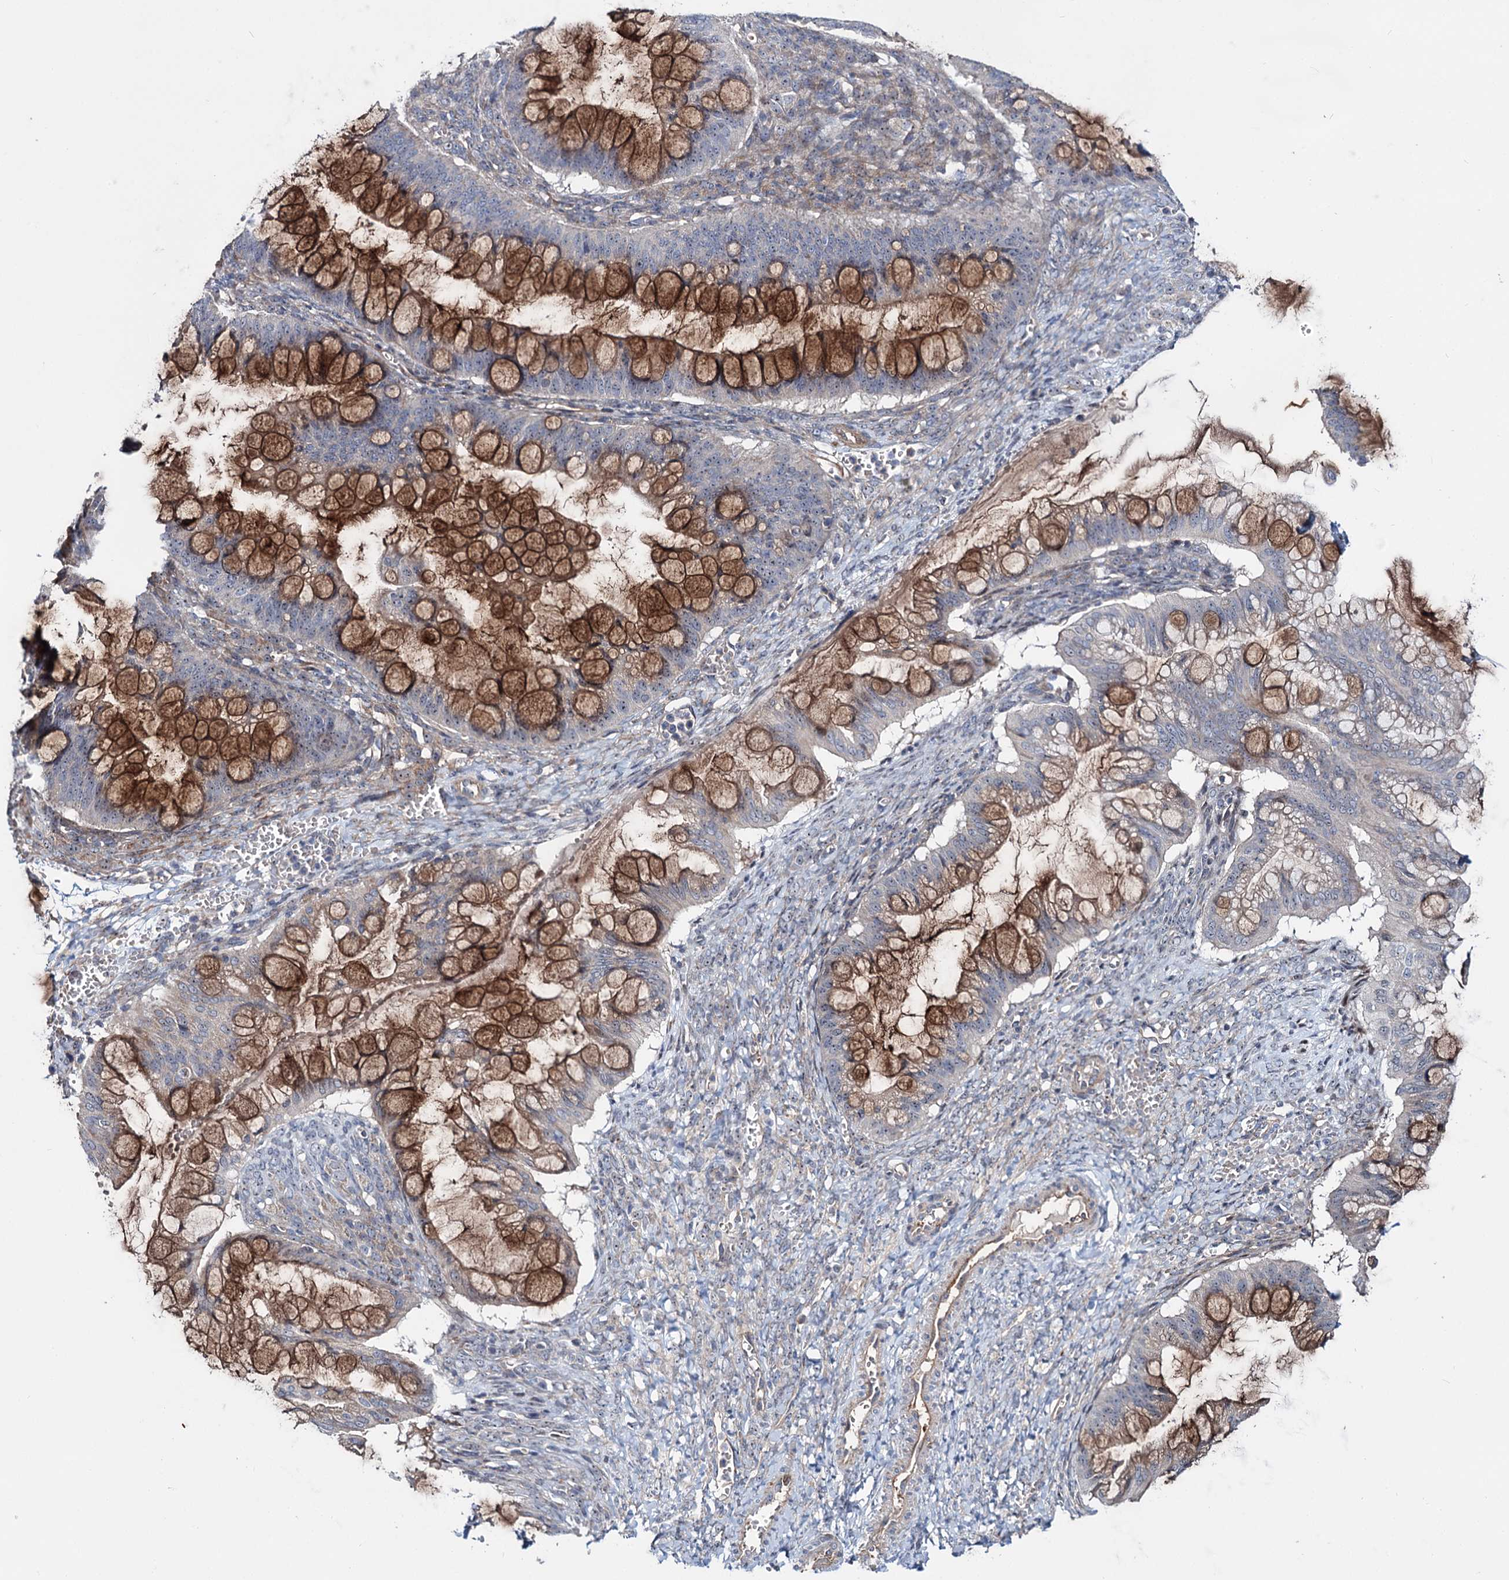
{"staining": {"intensity": "moderate", "quantity": "25%-75%", "location": "cytoplasmic/membranous"}, "tissue": "ovarian cancer", "cell_type": "Tumor cells", "image_type": "cancer", "snomed": [{"axis": "morphology", "description": "Cystadenocarcinoma, mucinous, NOS"}, {"axis": "topography", "description": "Ovary"}], "caption": "Mucinous cystadenocarcinoma (ovarian) stained with a brown dye reveals moderate cytoplasmic/membranous positive expression in about 25%-75% of tumor cells.", "gene": "PTDSS2", "patient": {"sex": "female", "age": 73}}